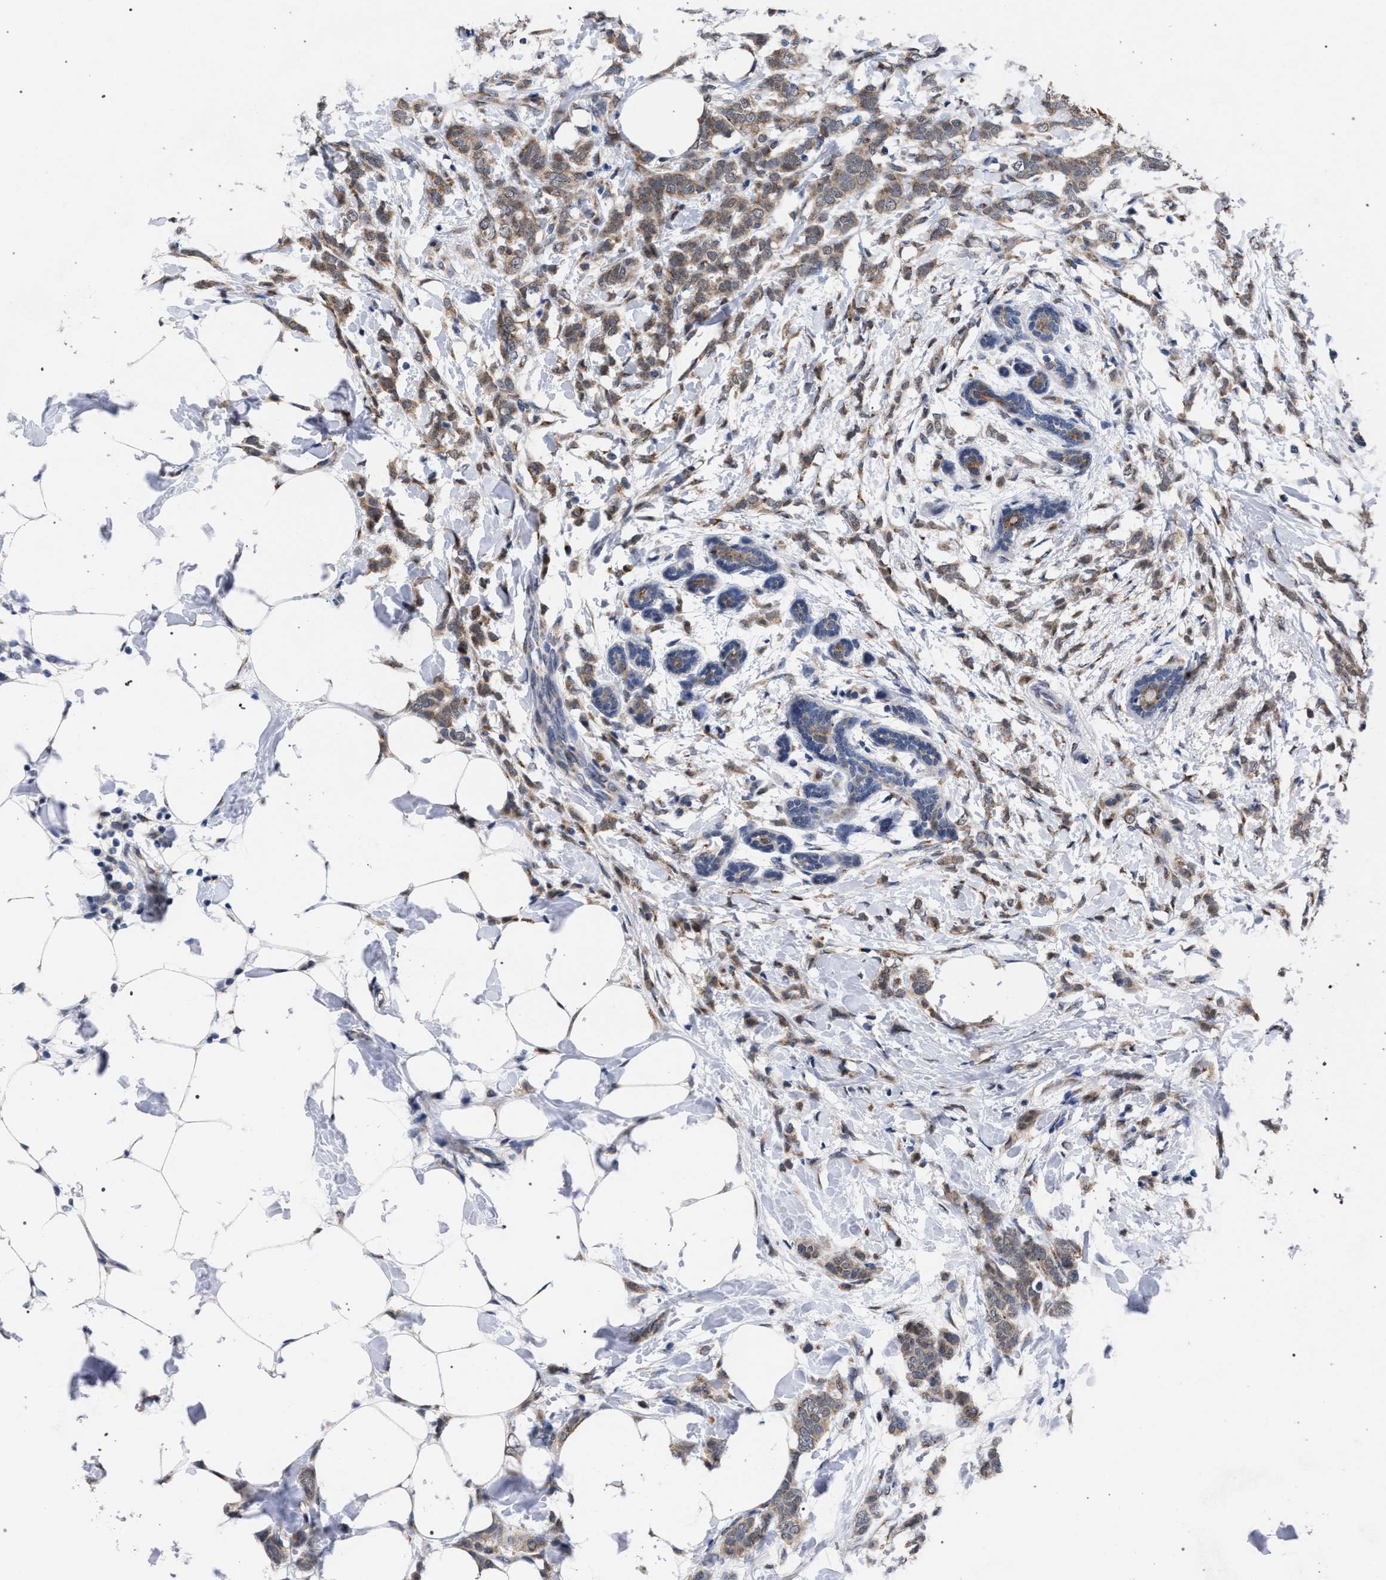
{"staining": {"intensity": "moderate", "quantity": ">75%", "location": "cytoplasmic/membranous"}, "tissue": "breast cancer", "cell_type": "Tumor cells", "image_type": "cancer", "snomed": [{"axis": "morphology", "description": "Lobular carcinoma, in situ"}, {"axis": "morphology", "description": "Lobular carcinoma"}, {"axis": "topography", "description": "Breast"}], "caption": "Human breast cancer stained with a protein marker exhibits moderate staining in tumor cells.", "gene": "GOLGA2", "patient": {"sex": "female", "age": 41}}